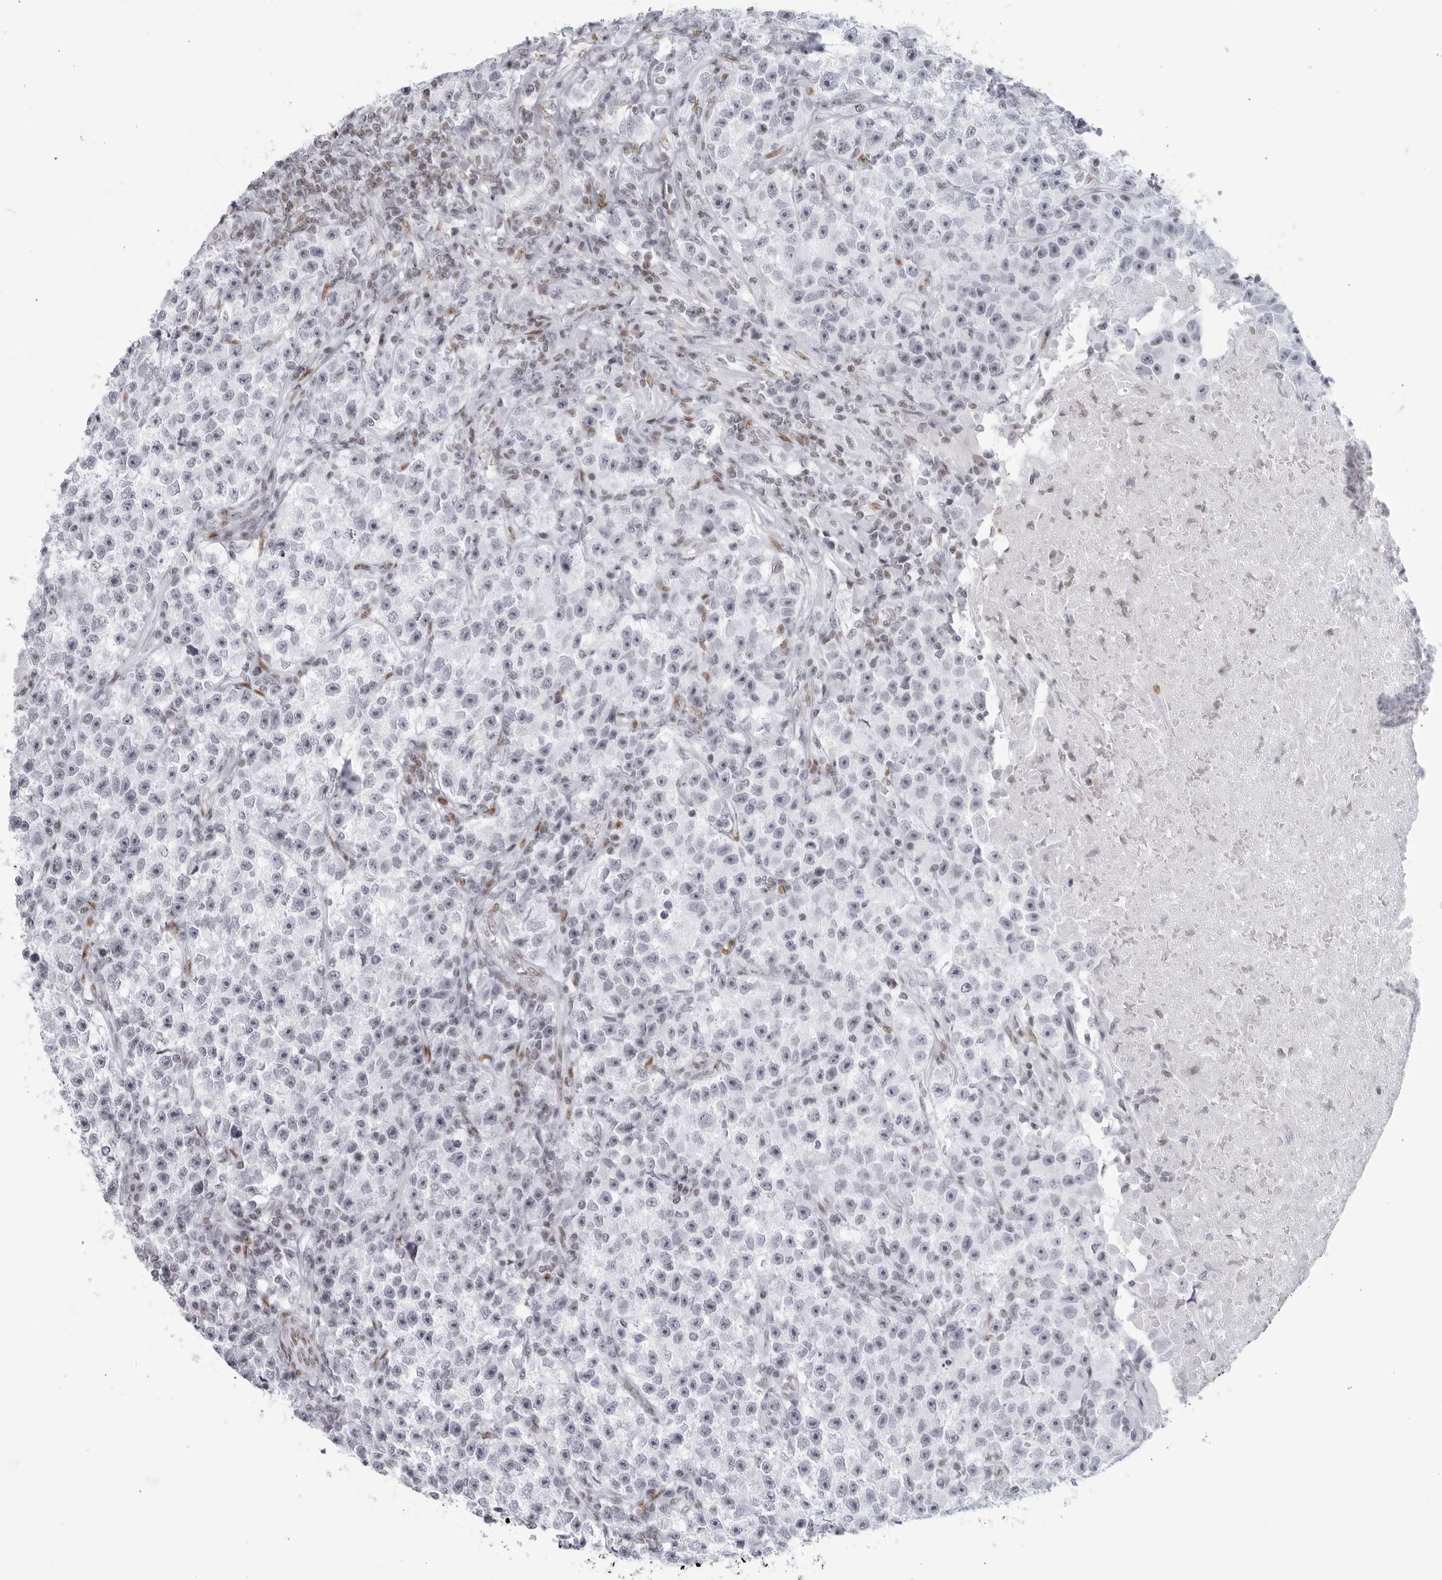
{"staining": {"intensity": "negative", "quantity": "none", "location": "none"}, "tissue": "testis cancer", "cell_type": "Tumor cells", "image_type": "cancer", "snomed": [{"axis": "morphology", "description": "Seminoma, NOS"}, {"axis": "topography", "description": "Testis"}], "caption": "Tumor cells are negative for protein expression in human seminoma (testis).", "gene": "HP1BP3", "patient": {"sex": "male", "age": 22}}